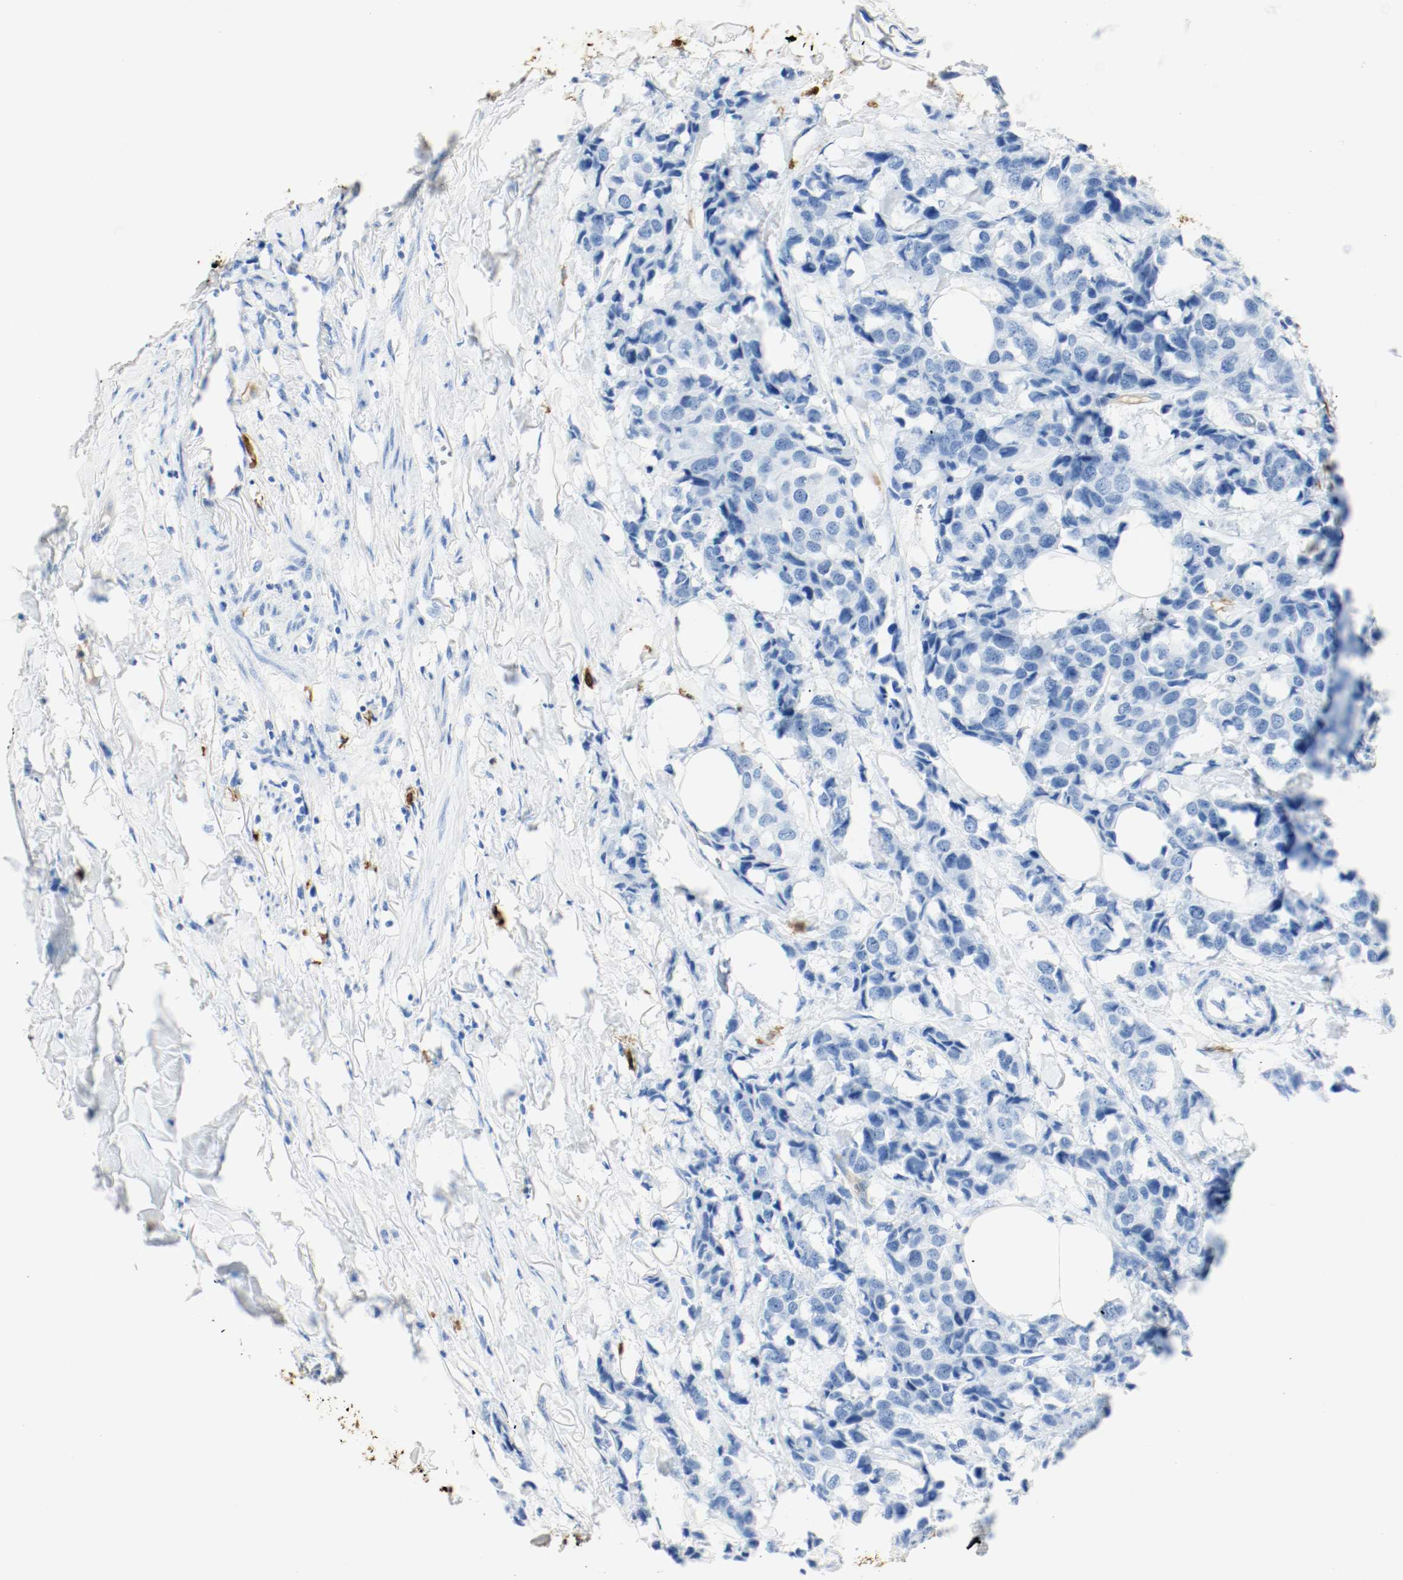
{"staining": {"intensity": "negative", "quantity": "none", "location": "none"}, "tissue": "breast cancer", "cell_type": "Tumor cells", "image_type": "cancer", "snomed": [{"axis": "morphology", "description": "Duct carcinoma"}, {"axis": "topography", "description": "Breast"}], "caption": "An image of breast invasive ductal carcinoma stained for a protein demonstrates no brown staining in tumor cells. (DAB immunohistochemistry (IHC), high magnification).", "gene": "S100A9", "patient": {"sex": "female", "age": 80}}